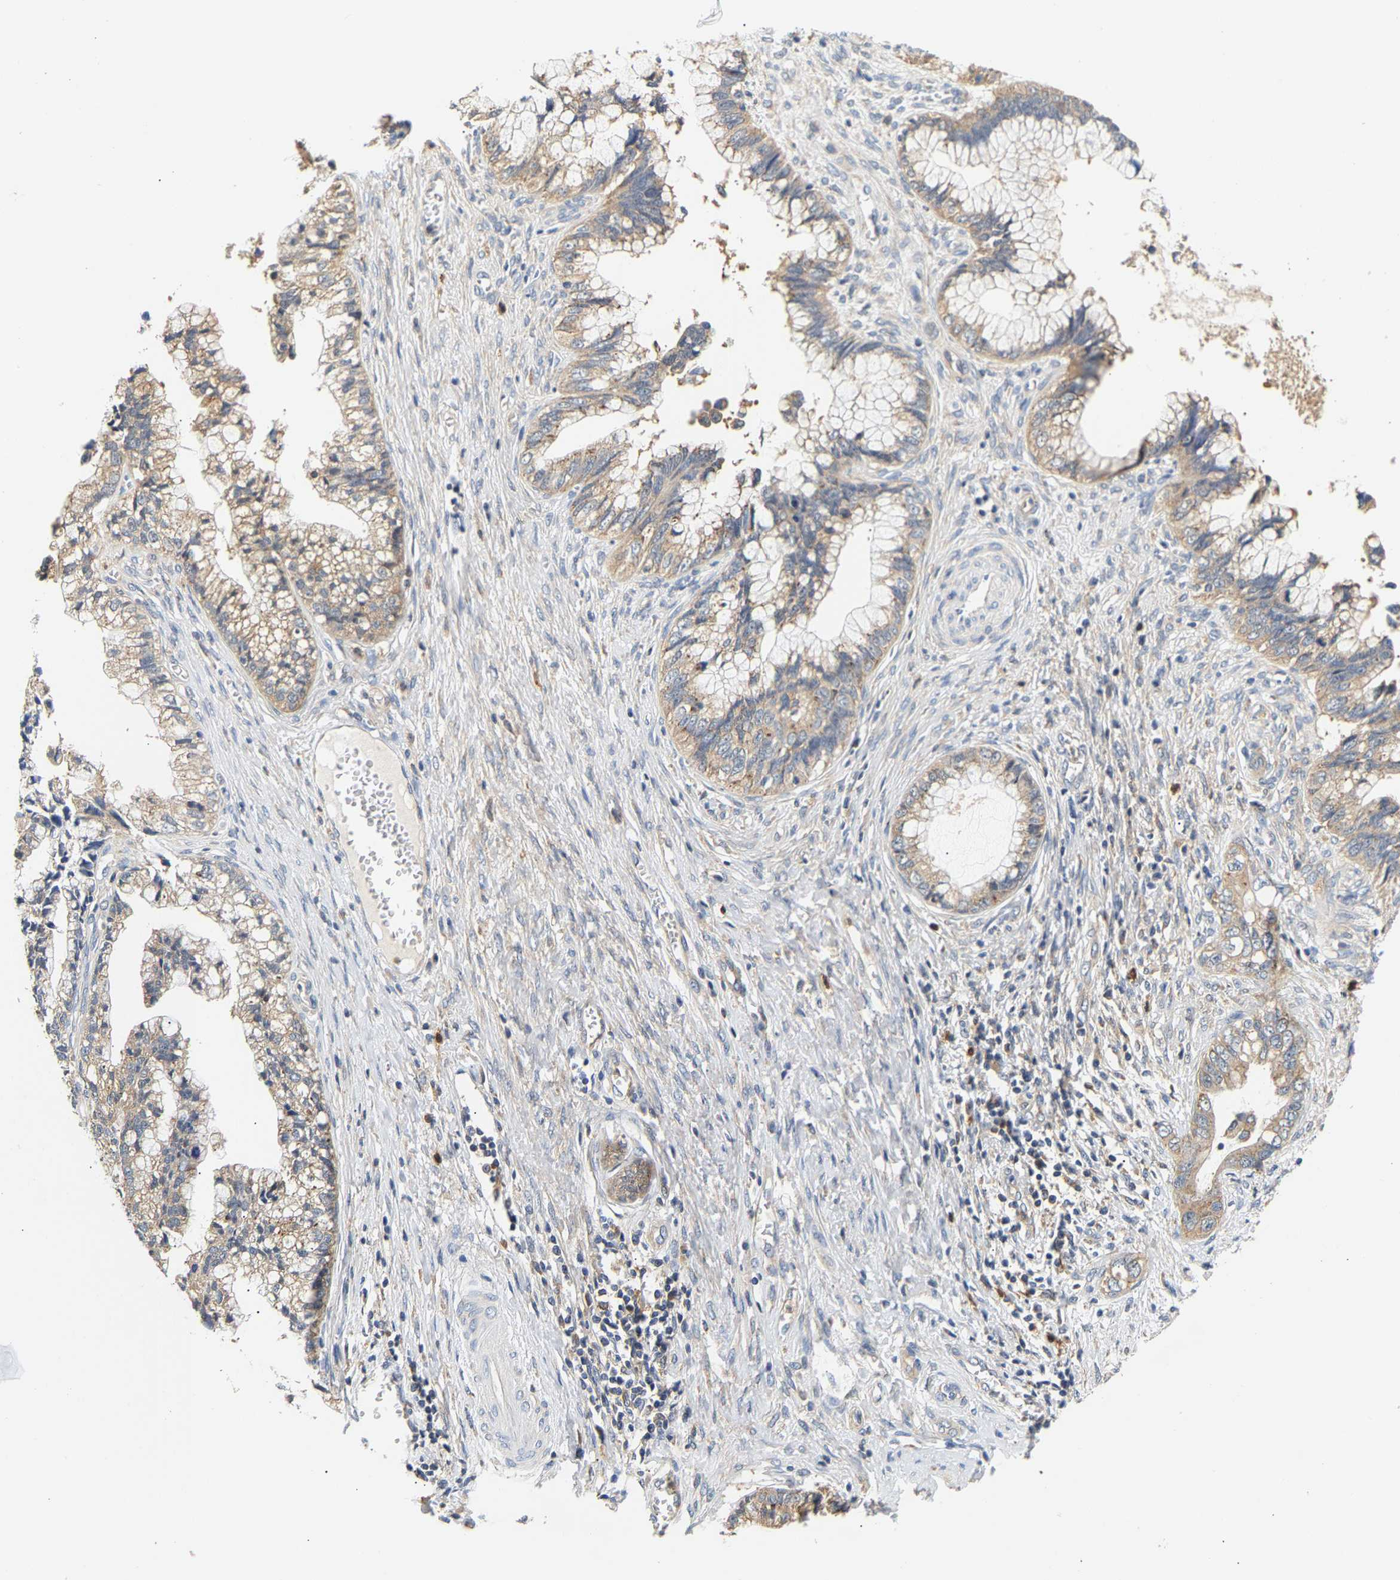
{"staining": {"intensity": "weak", "quantity": ">75%", "location": "cytoplasmic/membranous"}, "tissue": "cervical cancer", "cell_type": "Tumor cells", "image_type": "cancer", "snomed": [{"axis": "morphology", "description": "Adenocarcinoma, NOS"}, {"axis": "topography", "description": "Cervix"}], "caption": "IHC (DAB) staining of human cervical cancer shows weak cytoplasmic/membranous protein staining in about >75% of tumor cells. The protein of interest is stained brown, and the nuclei are stained in blue (DAB IHC with brightfield microscopy, high magnification).", "gene": "PPID", "patient": {"sex": "female", "age": 44}}